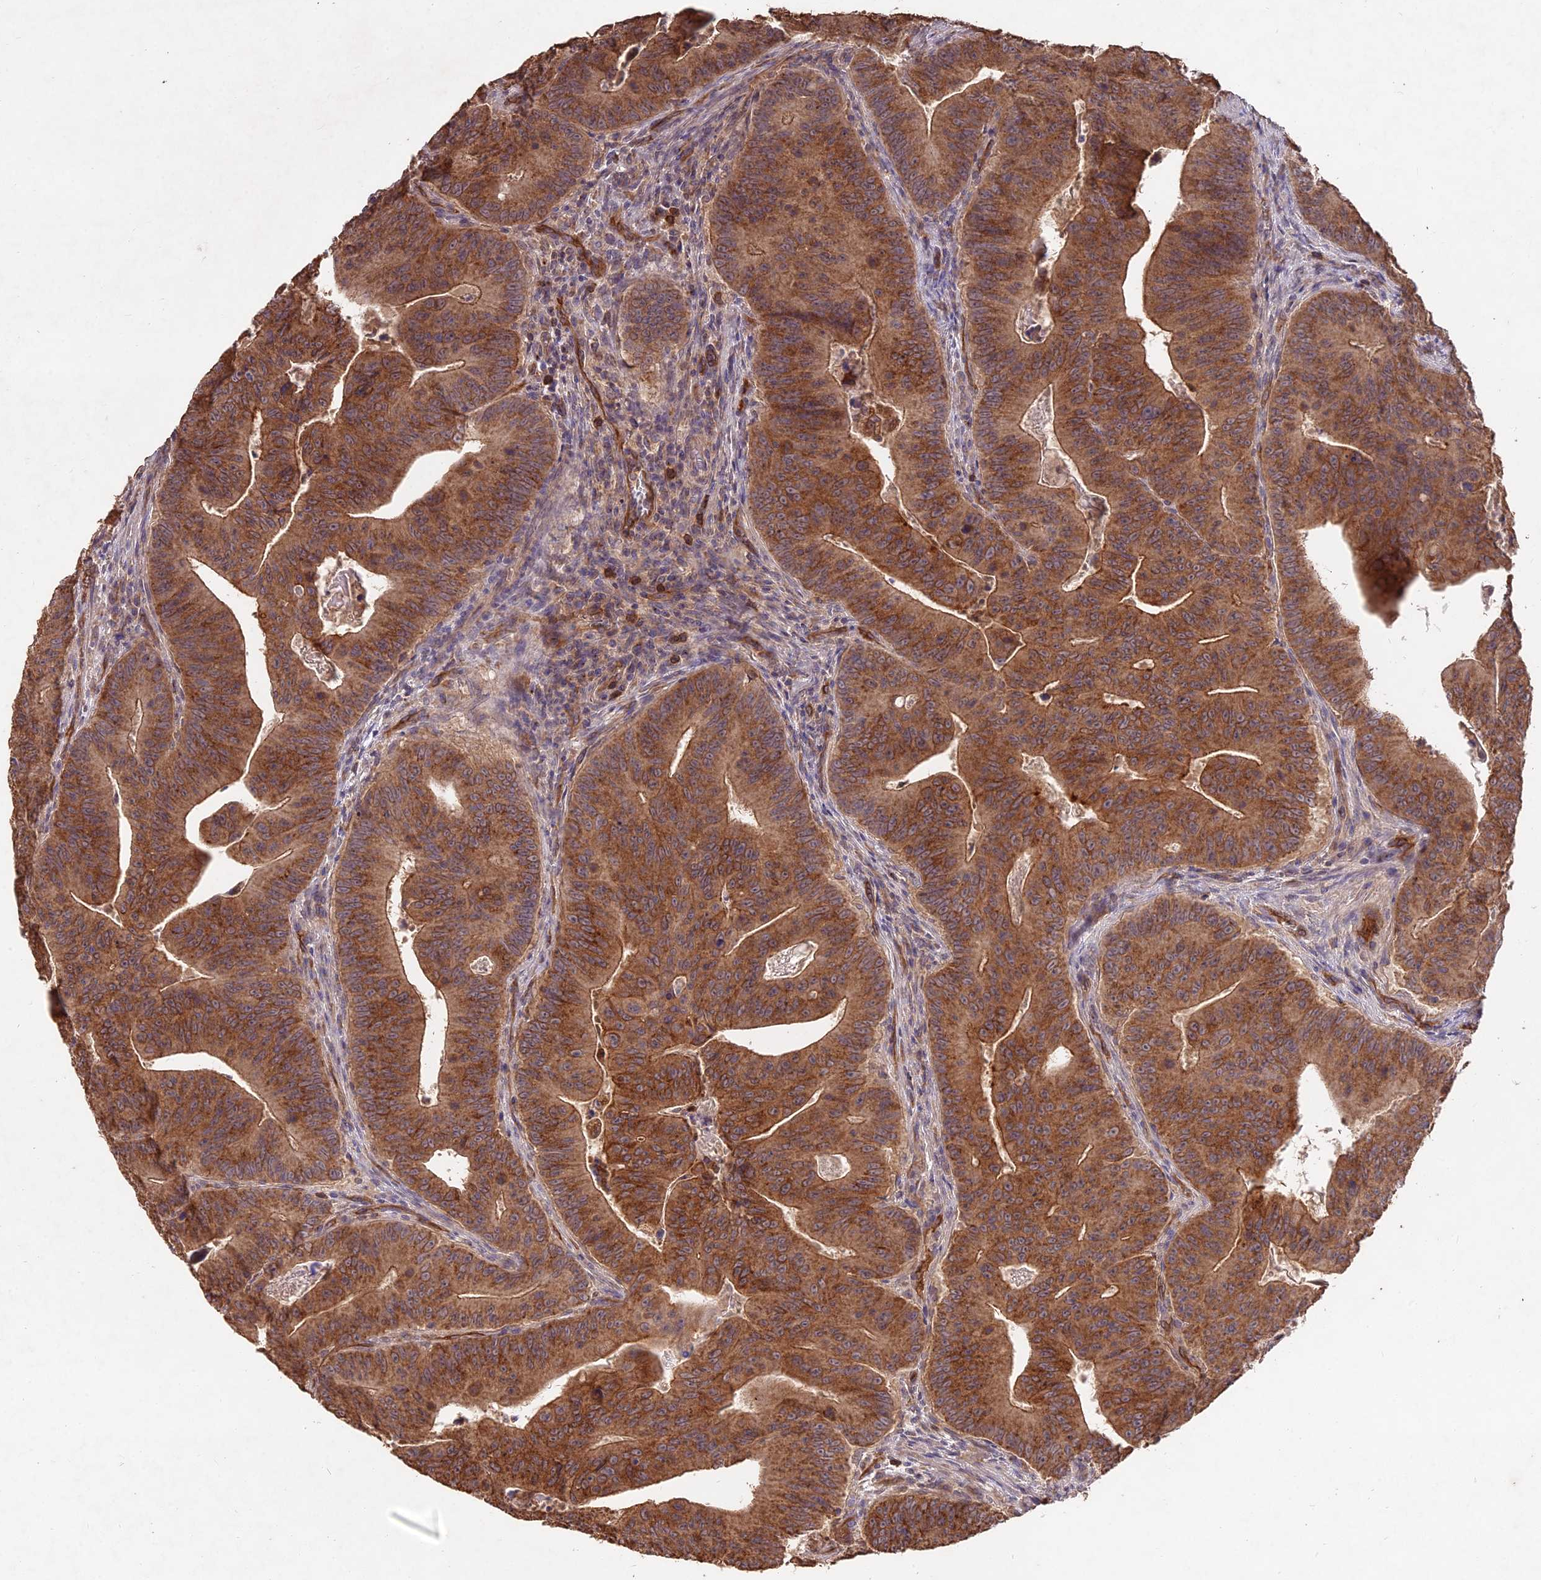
{"staining": {"intensity": "moderate", "quantity": ">75%", "location": "cytoplasmic/membranous"}, "tissue": "colorectal cancer", "cell_type": "Tumor cells", "image_type": "cancer", "snomed": [{"axis": "morphology", "description": "Adenocarcinoma, NOS"}, {"axis": "topography", "description": "Rectum"}], "caption": "Immunohistochemistry (IHC) photomicrograph of neoplastic tissue: adenocarcinoma (colorectal) stained using immunohistochemistry exhibits medium levels of moderate protein expression localized specifically in the cytoplasmic/membranous of tumor cells, appearing as a cytoplasmic/membranous brown color.", "gene": "CEMIP2", "patient": {"sex": "female", "age": 75}}